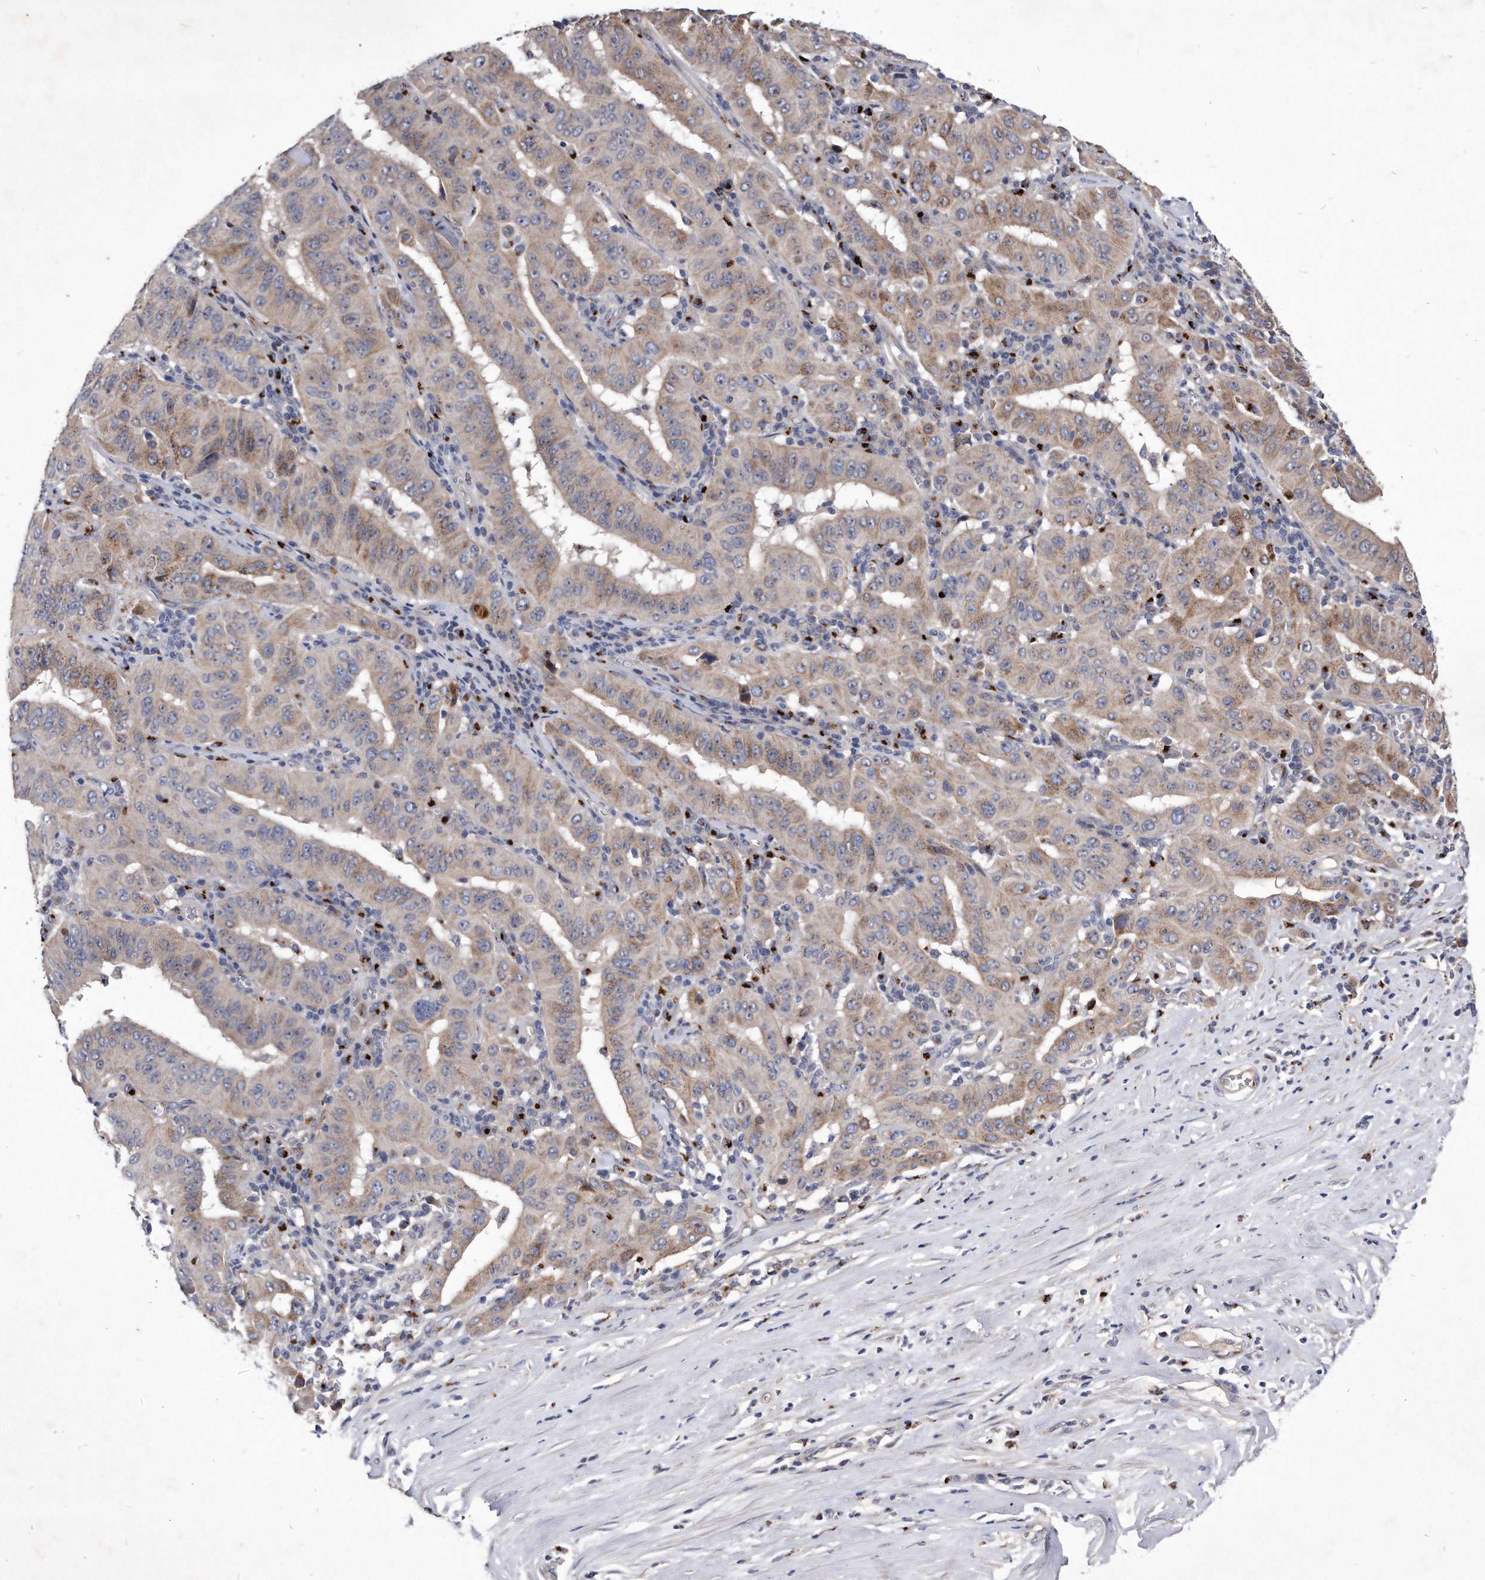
{"staining": {"intensity": "weak", "quantity": ">75%", "location": "cytoplasmic/membranous"}, "tissue": "pancreatic cancer", "cell_type": "Tumor cells", "image_type": "cancer", "snomed": [{"axis": "morphology", "description": "Adenocarcinoma, NOS"}, {"axis": "topography", "description": "Pancreas"}], "caption": "Immunohistochemical staining of human adenocarcinoma (pancreatic) exhibits low levels of weak cytoplasmic/membranous protein positivity in about >75% of tumor cells.", "gene": "MGAT4A", "patient": {"sex": "male", "age": 63}}